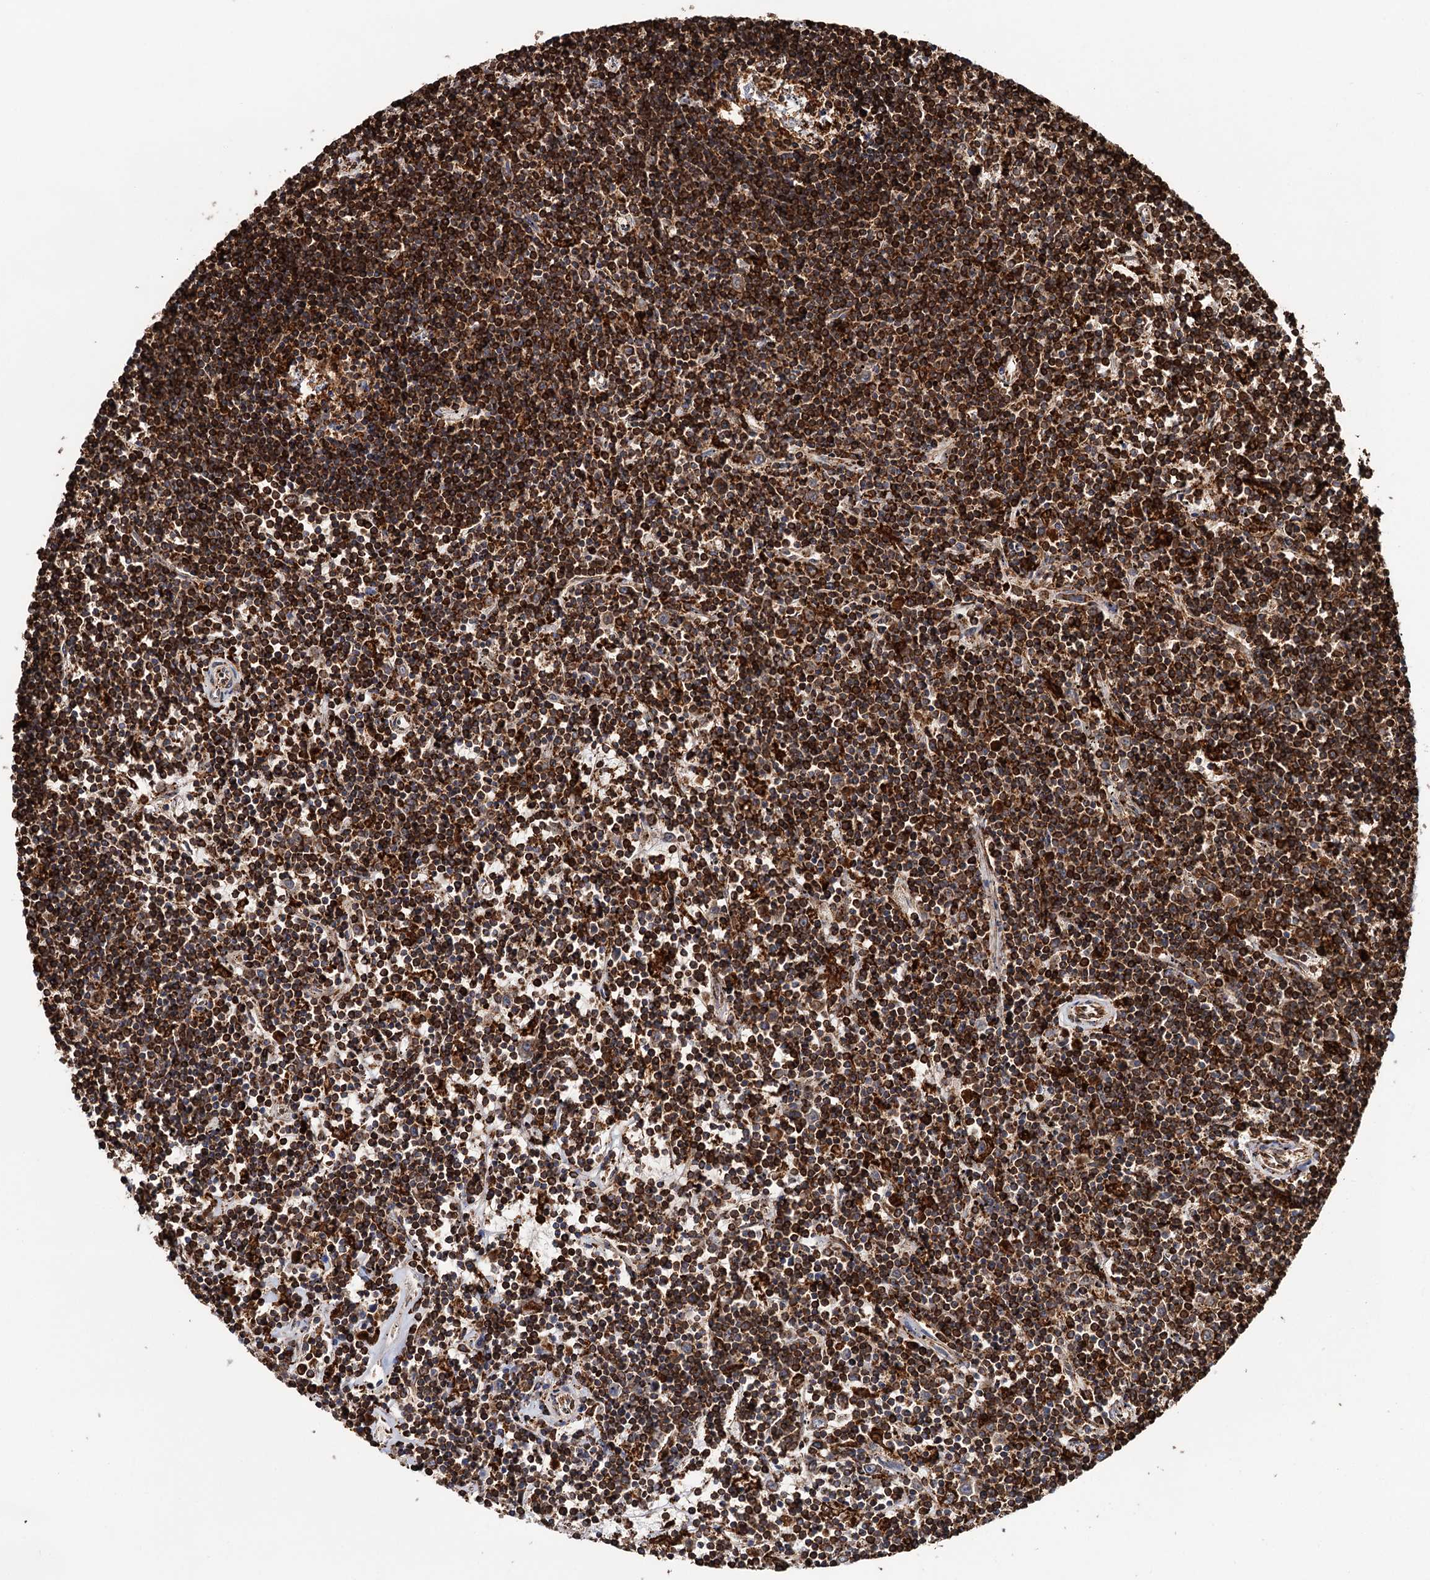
{"staining": {"intensity": "strong", "quantity": ">75%", "location": "cytoplasmic/membranous"}, "tissue": "lymphoma", "cell_type": "Tumor cells", "image_type": "cancer", "snomed": [{"axis": "morphology", "description": "Malignant lymphoma, non-Hodgkin's type, Low grade"}, {"axis": "topography", "description": "Spleen"}], "caption": "A high-resolution image shows immunohistochemistry (IHC) staining of lymphoma, which exhibits strong cytoplasmic/membranous staining in approximately >75% of tumor cells. (Stains: DAB (3,3'-diaminobenzidine) in brown, nuclei in blue, Microscopy: brightfield microscopy at high magnification).", "gene": "ERP29", "patient": {"sex": "male", "age": 76}}